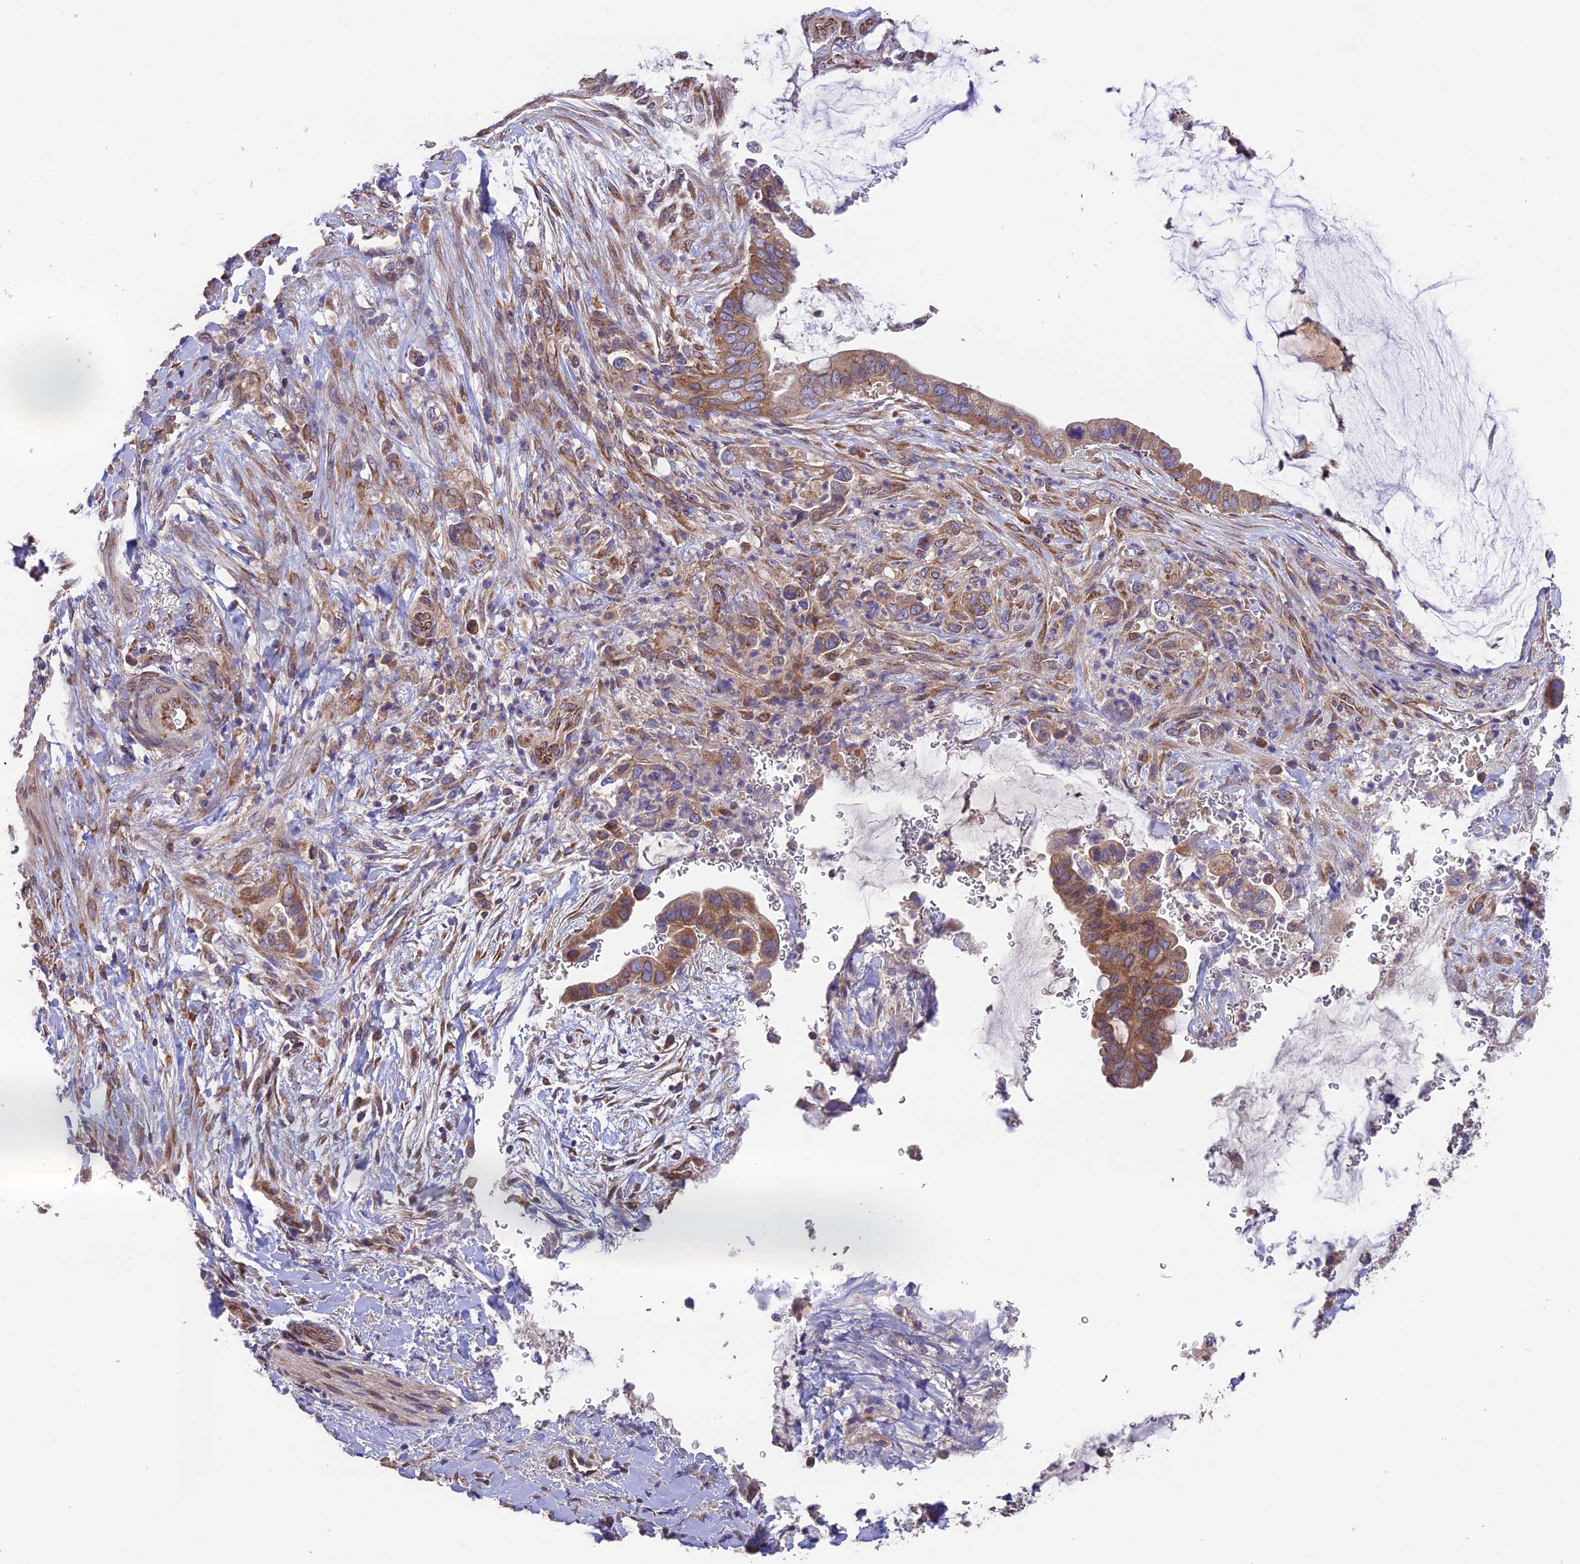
{"staining": {"intensity": "moderate", "quantity": ">75%", "location": "cytoplasmic/membranous"}, "tissue": "pancreatic cancer", "cell_type": "Tumor cells", "image_type": "cancer", "snomed": [{"axis": "morphology", "description": "Adenocarcinoma, NOS"}, {"axis": "topography", "description": "Pancreas"}], "caption": "Protein staining exhibits moderate cytoplasmic/membranous positivity in approximately >75% of tumor cells in pancreatic cancer (adenocarcinoma).", "gene": "BLOC1S4", "patient": {"sex": "male", "age": 75}}